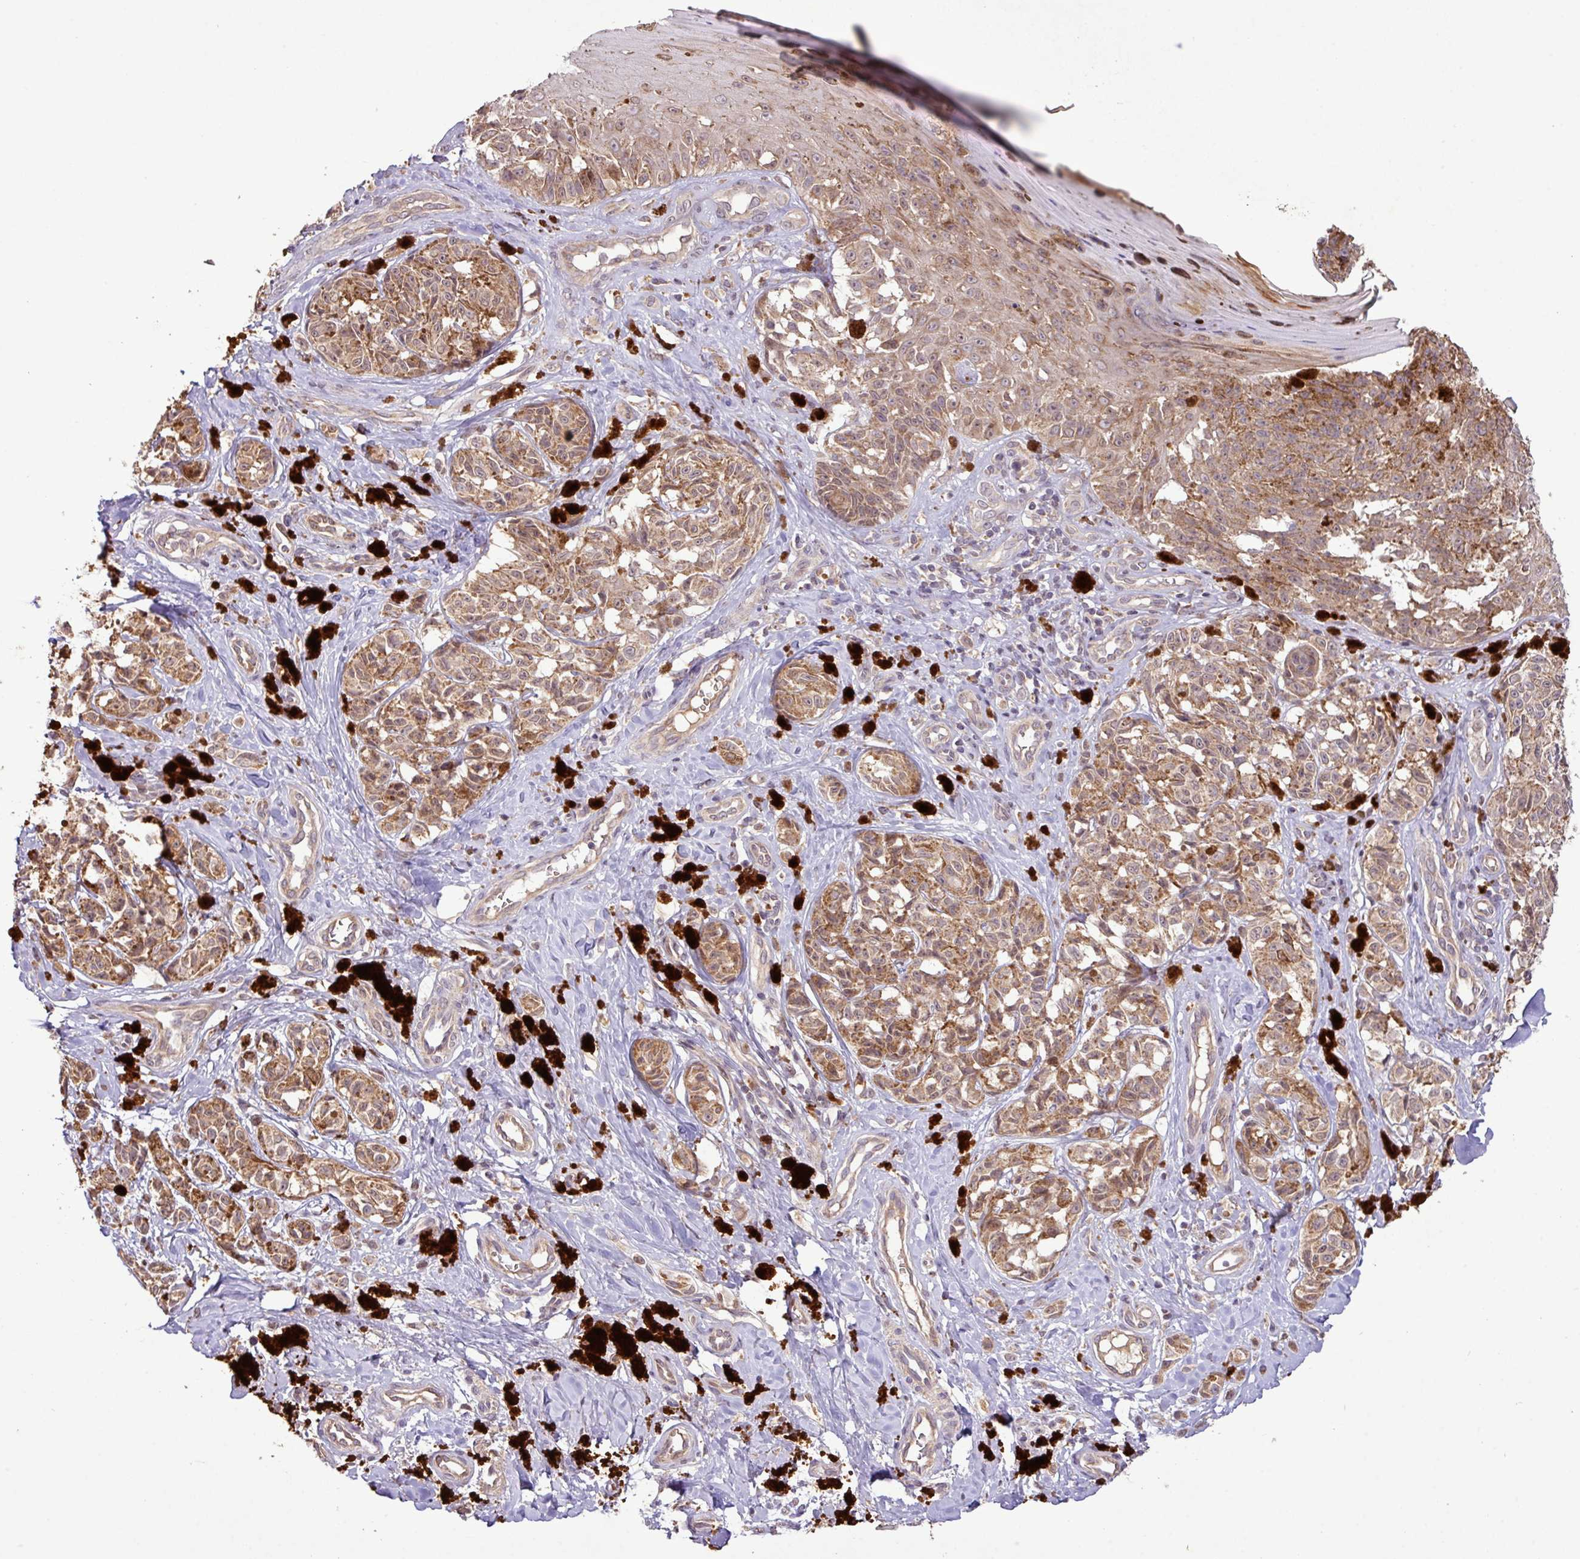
{"staining": {"intensity": "moderate", "quantity": ">75%", "location": "cytoplasmic/membranous"}, "tissue": "melanoma", "cell_type": "Tumor cells", "image_type": "cancer", "snomed": [{"axis": "morphology", "description": "Malignant melanoma, NOS"}, {"axis": "topography", "description": "Skin"}], "caption": "High-magnification brightfield microscopy of melanoma stained with DAB (brown) and counterstained with hematoxylin (blue). tumor cells exhibit moderate cytoplasmic/membranous expression is appreciated in approximately>75% of cells.", "gene": "YPEL3", "patient": {"sex": "female", "age": 65}}